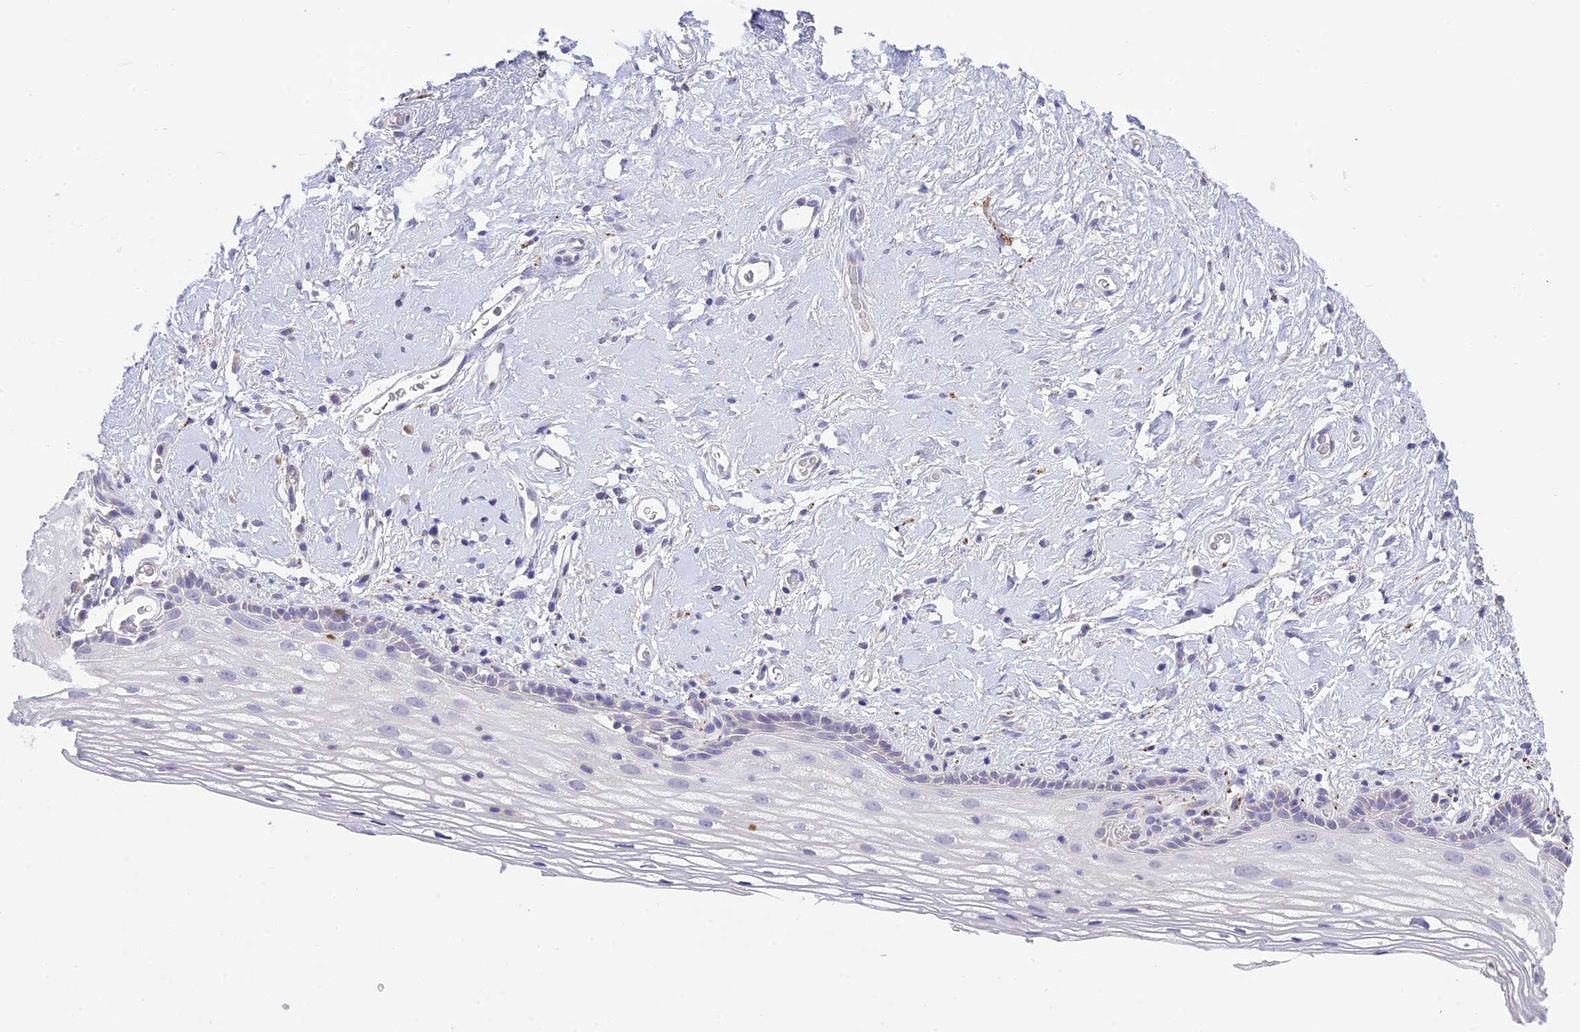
{"staining": {"intensity": "negative", "quantity": "none", "location": "none"}, "tissue": "vagina", "cell_type": "Squamous epithelial cells", "image_type": "normal", "snomed": [{"axis": "morphology", "description": "Normal tissue, NOS"}, {"axis": "morphology", "description": "Adenocarcinoma, NOS"}, {"axis": "topography", "description": "Rectum"}, {"axis": "topography", "description": "Vagina"}], "caption": "Immunohistochemistry micrograph of unremarkable vagina: vagina stained with DAB displays no significant protein positivity in squamous epithelial cells.", "gene": "XPO7", "patient": {"sex": "female", "age": 71}}